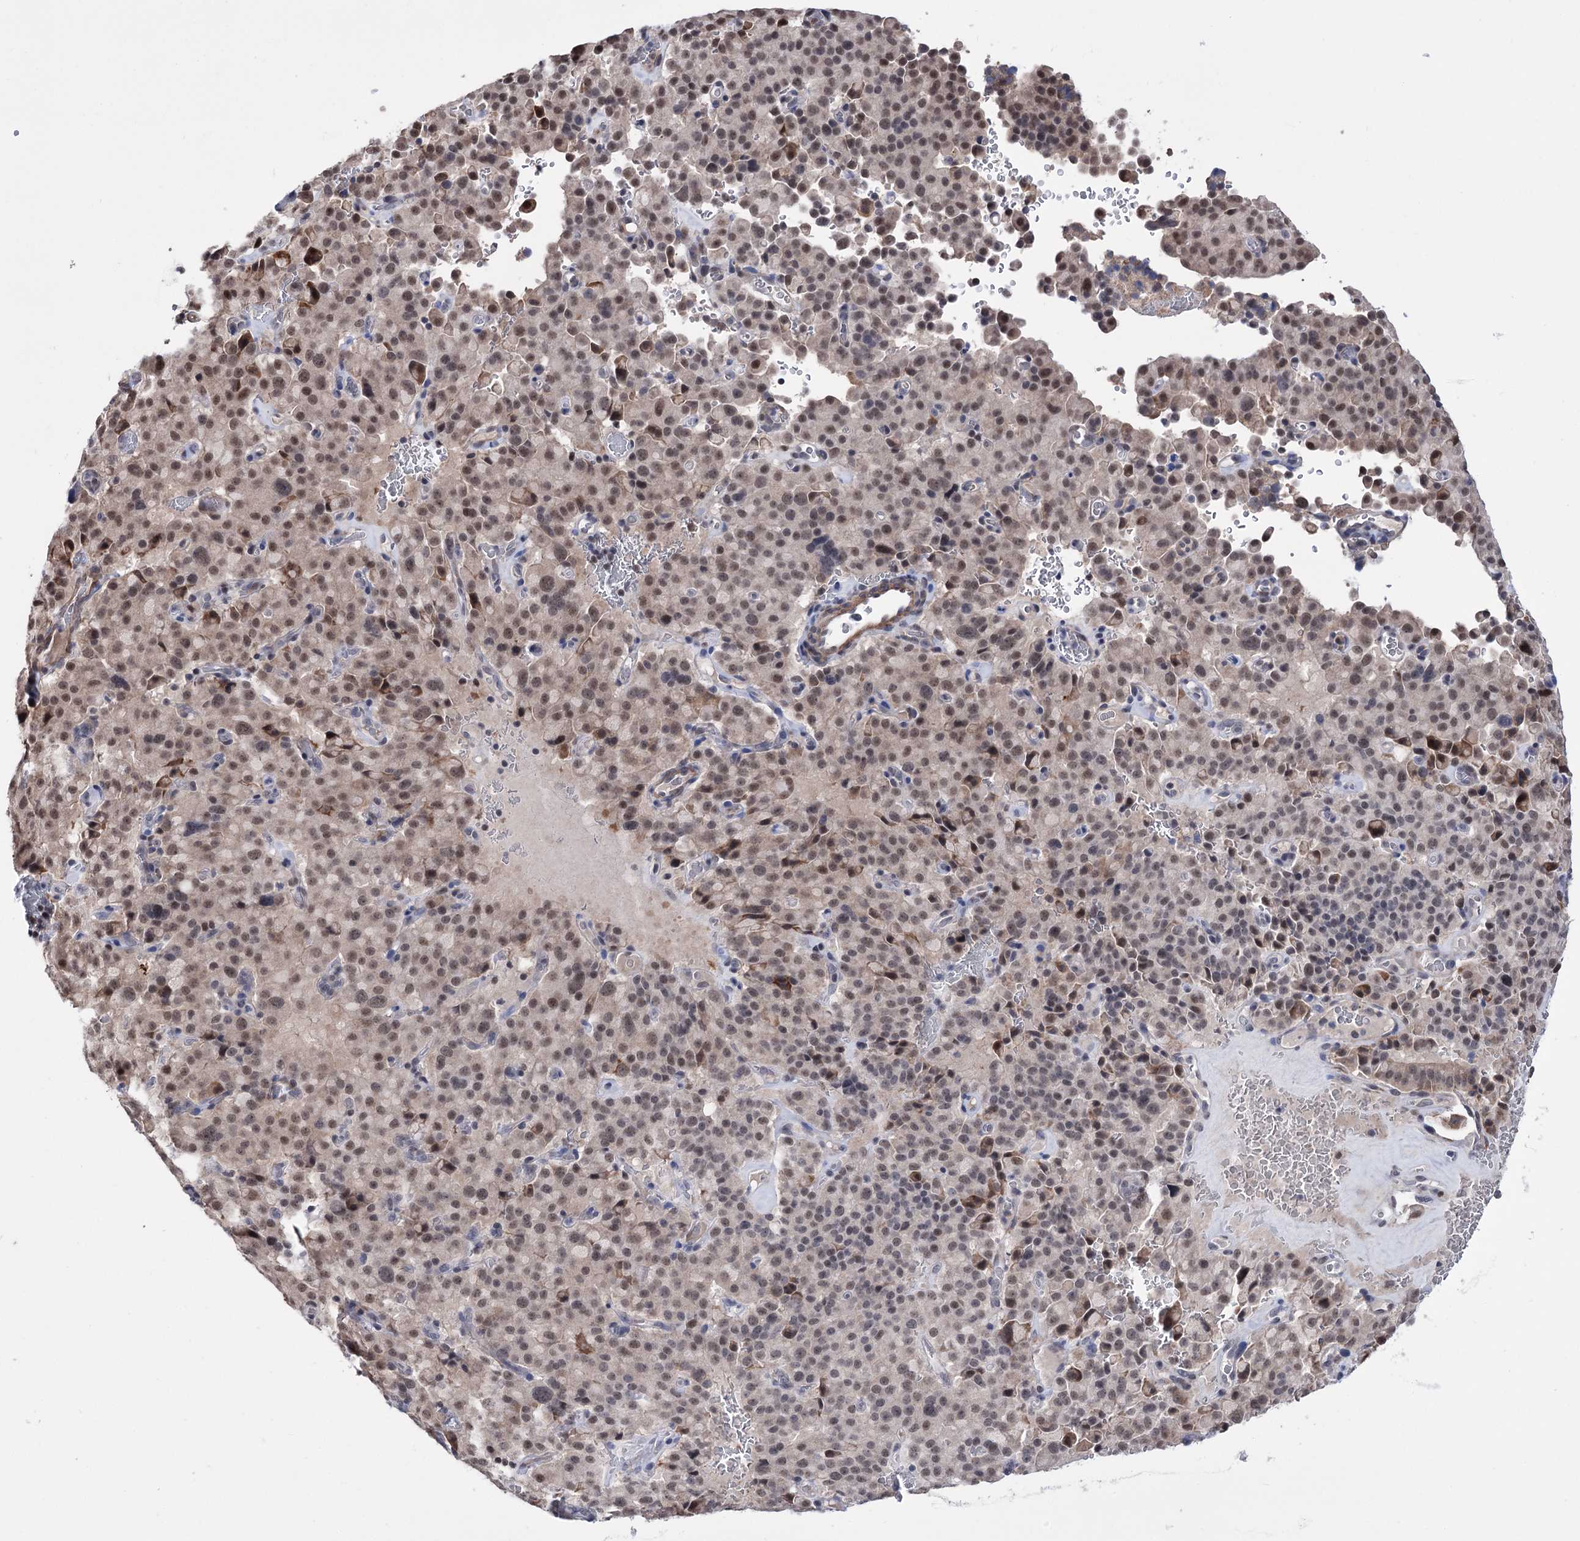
{"staining": {"intensity": "moderate", "quantity": "25%-75%", "location": "nuclear"}, "tissue": "pancreatic cancer", "cell_type": "Tumor cells", "image_type": "cancer", "snomed": [{"axis": "morphology", "description": "Adenocarcinoma, NOS"}, {"axis": "topography", "description": "Pancreas"}], "caption": "Protein expression by immunohistochemistry exhibits moderate nuclear expression in about 25%-75% of tumor cells in adenocarcinoma (pancreatic).", "gene": "PPRC1", "patient": {"sex": "male", "age": 65}}